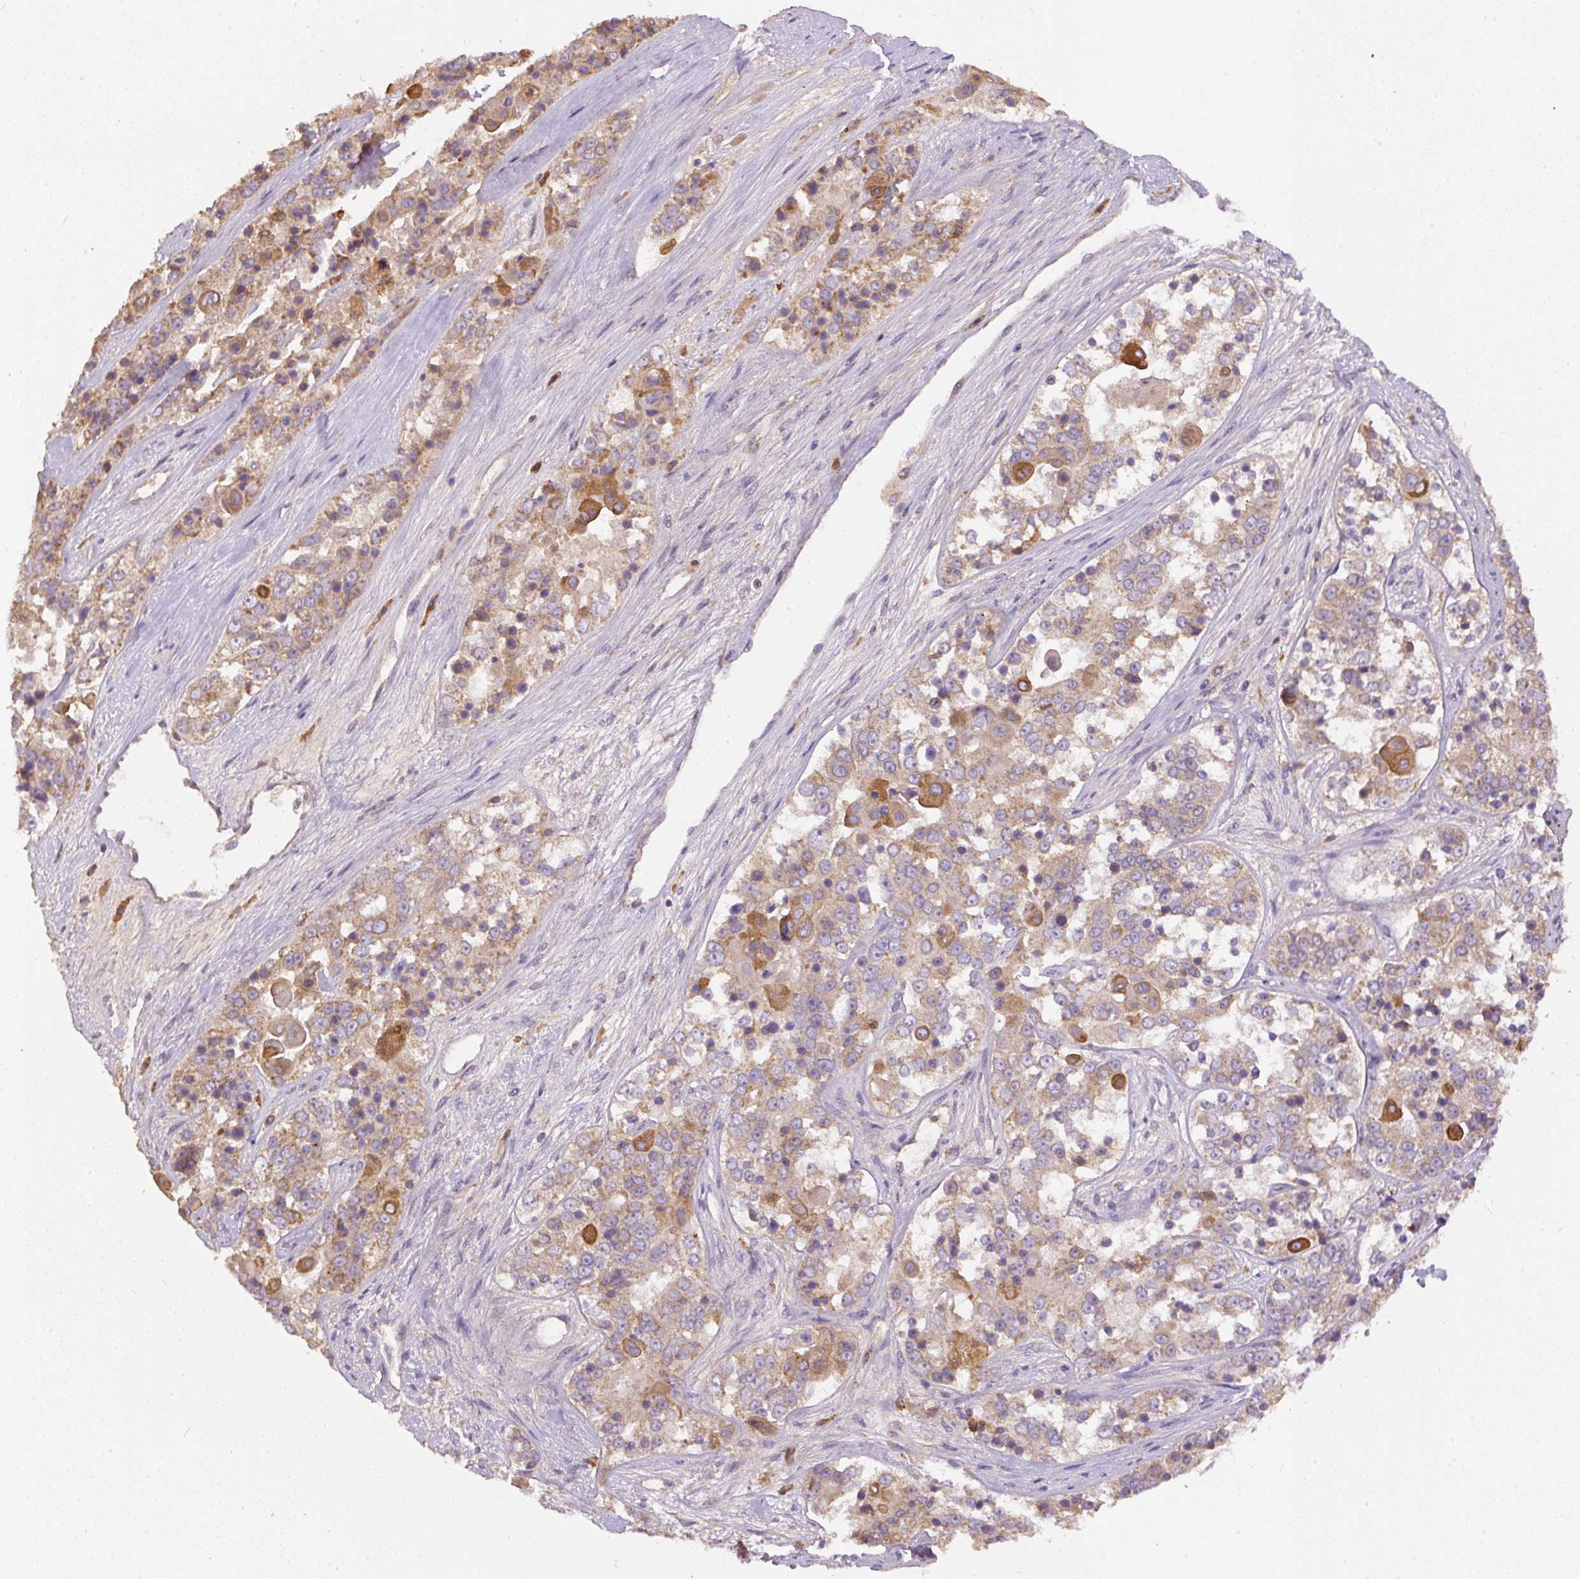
{"staining": {"intensity": "moderate", "quantity": "<25%", "location": "cytoplasmic/membranous"}, "tissue": "ovarian cancer", "cell_type": "Tumor cells", "image_type": "cancer", "snomed": [{"axis": "morphology", "description": "Carcinoma, endometroid"}, {"axis": "topography", "description": "Ovary"}], "caption": "Ovarian endometroid carcinoma stained for a protein shows moderate cytoplasmic/membranous positivity in tumor cells.", "gene": "DAPK1", "patient": {"sex": "female", "age": 51}}